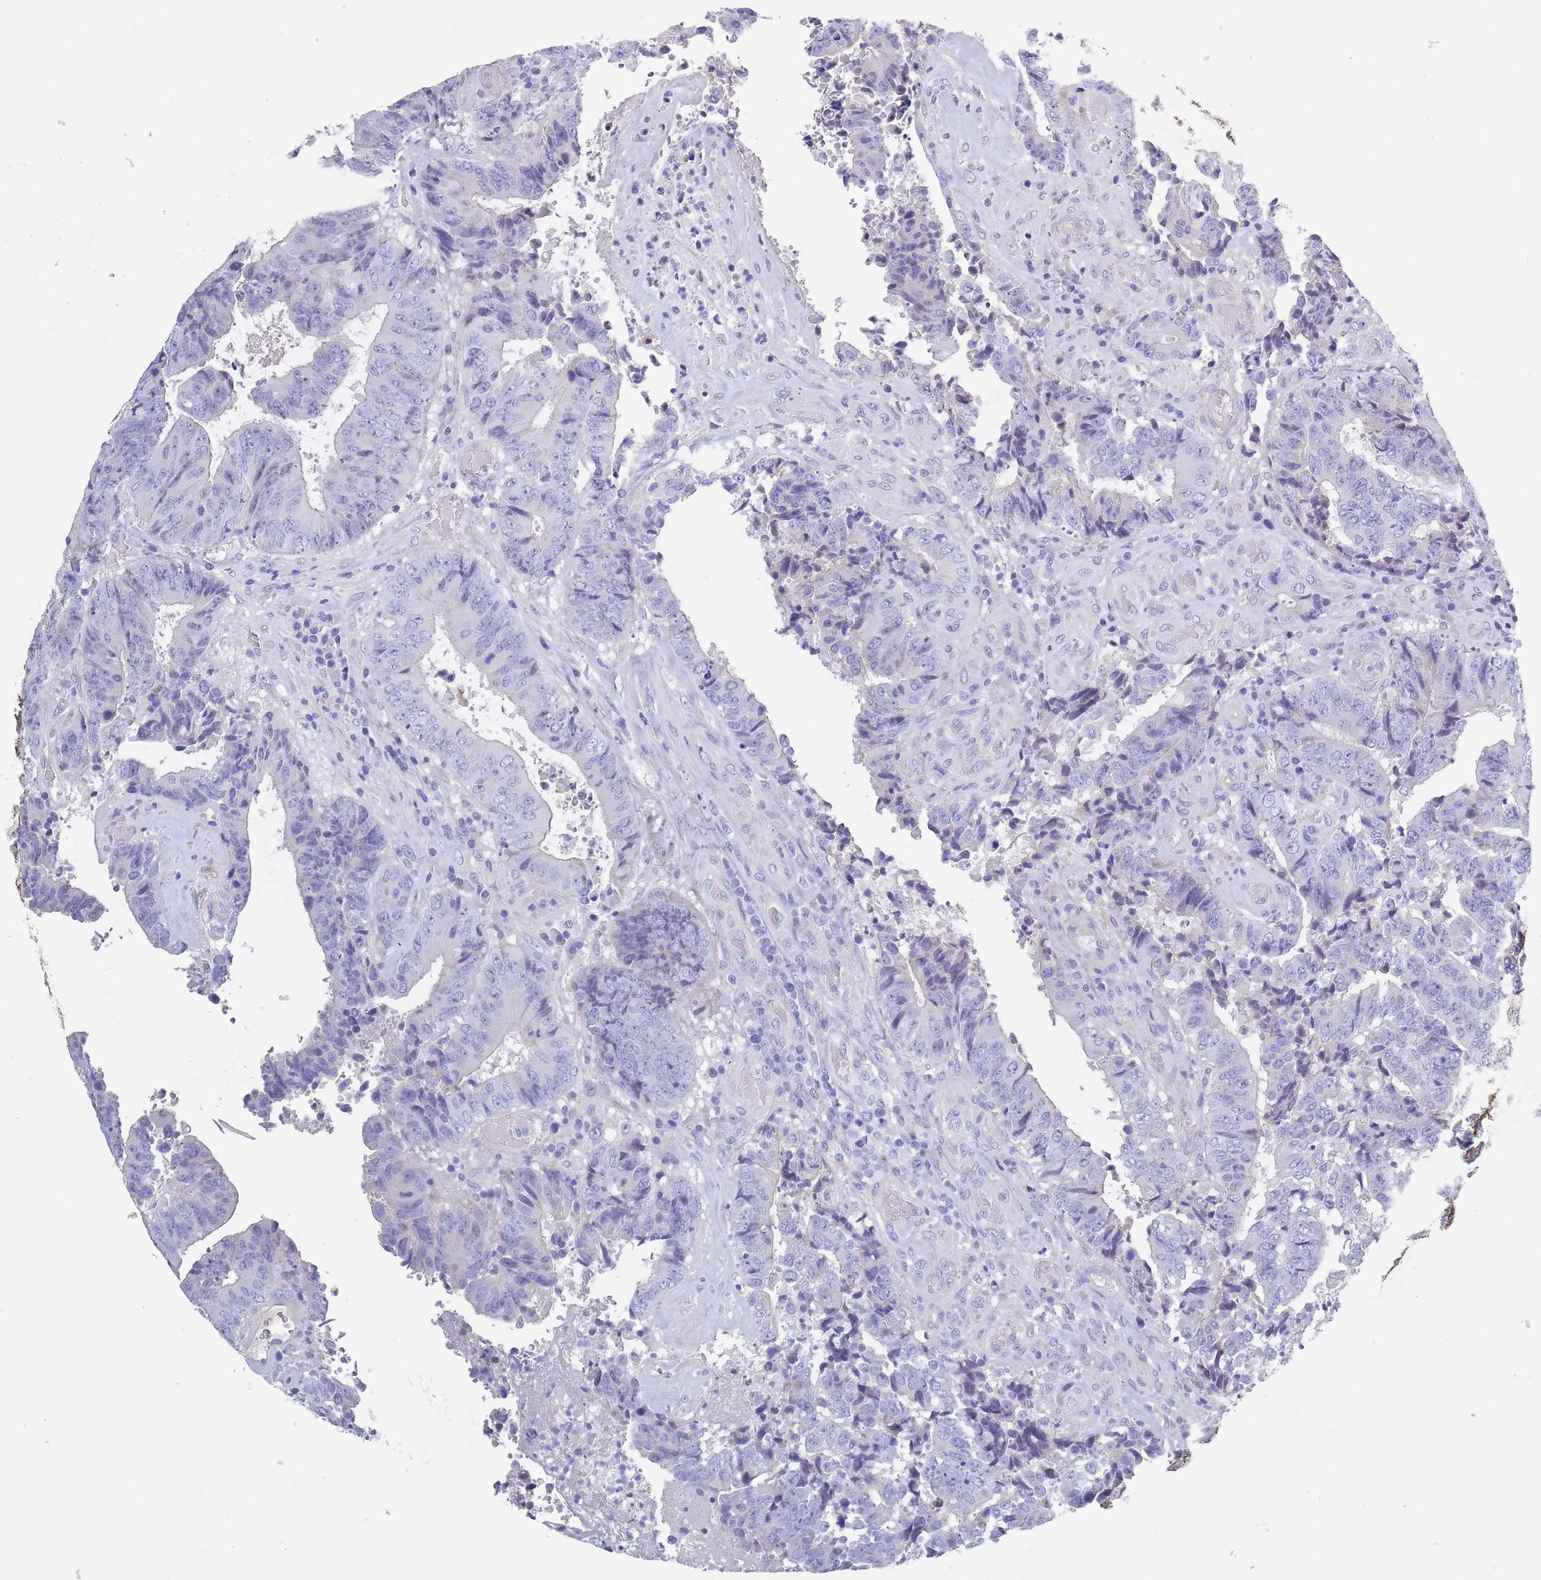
{"staining": {"intensity": "negative", "quantity": "none", "location": "none"}, "tissue": "colorectal cancer", "cell_type": "Tumor cells", "image_type": "cancer", "snomed": [{"axis": "morphology", "description": "Adenocarcinoma, NOS"}, {"axis": "topography", "description": "Rectum"}], "caption": "An IHC histopathology image of colorectal cancer is shown. There is no staining in tumor cells of colorectal cancer.", "gene": "OR4C5", "patient": {"sex": "male", "age": 72}}